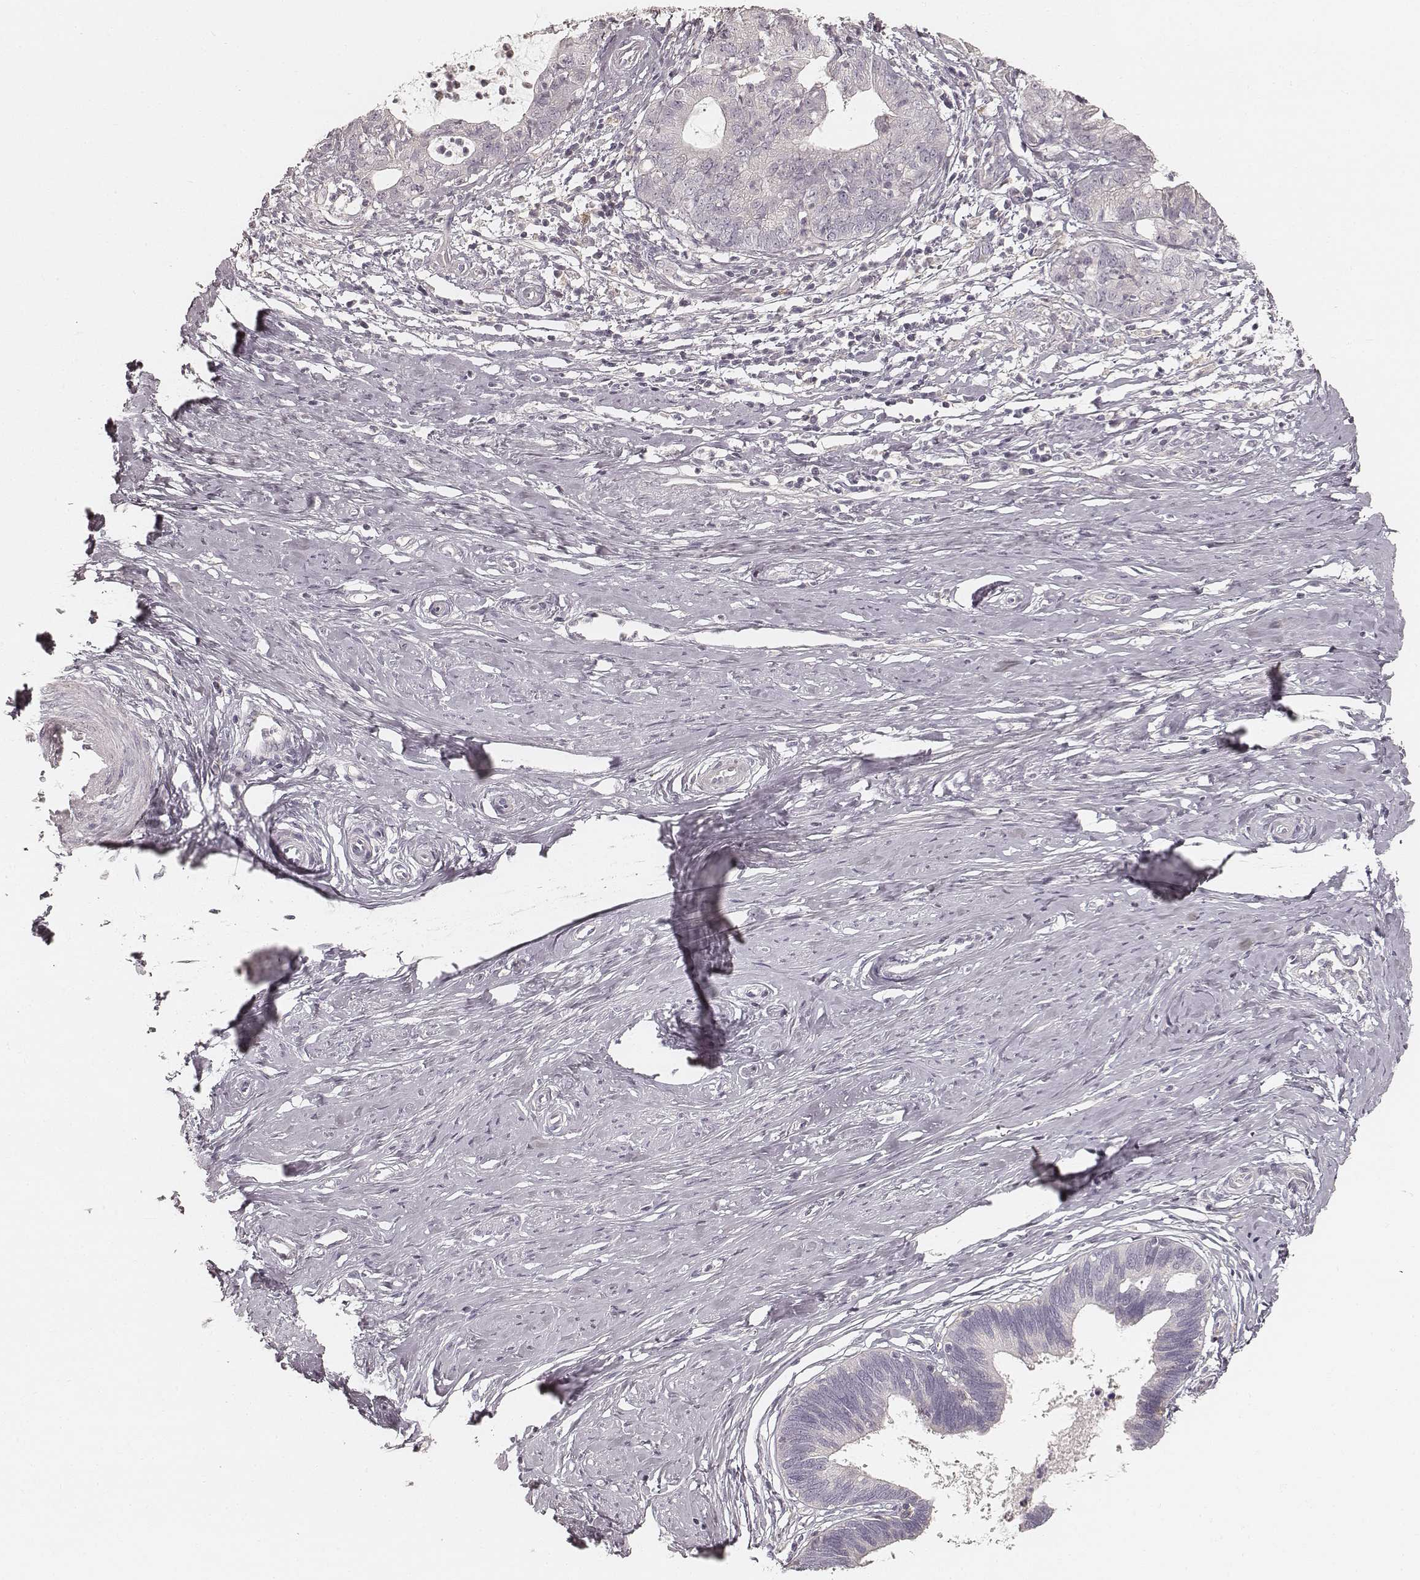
{"staining": {"intensity": "negative", "quantity": "none", "location": "none"}, "tissue": "cervical cancer", "cell_type": "Tumor cells", "image_type": "cancer", "snomed": [{"axis": "morphology", "description": "Normal tissue, NOS"}, {"axis": "morphology", "description": "Adenocarcinoma, NOS"}, {"axis": "topography", "description": "Cervix"}], "caption": "A histopathology image of human cervical adenocarcinoma is negative for staining in tumor cells. (Immunohistochemistry, brightfield microscopy, high magnification).", "gene": "FMNL2", "patient": {"sex": "female", "age": 38}}